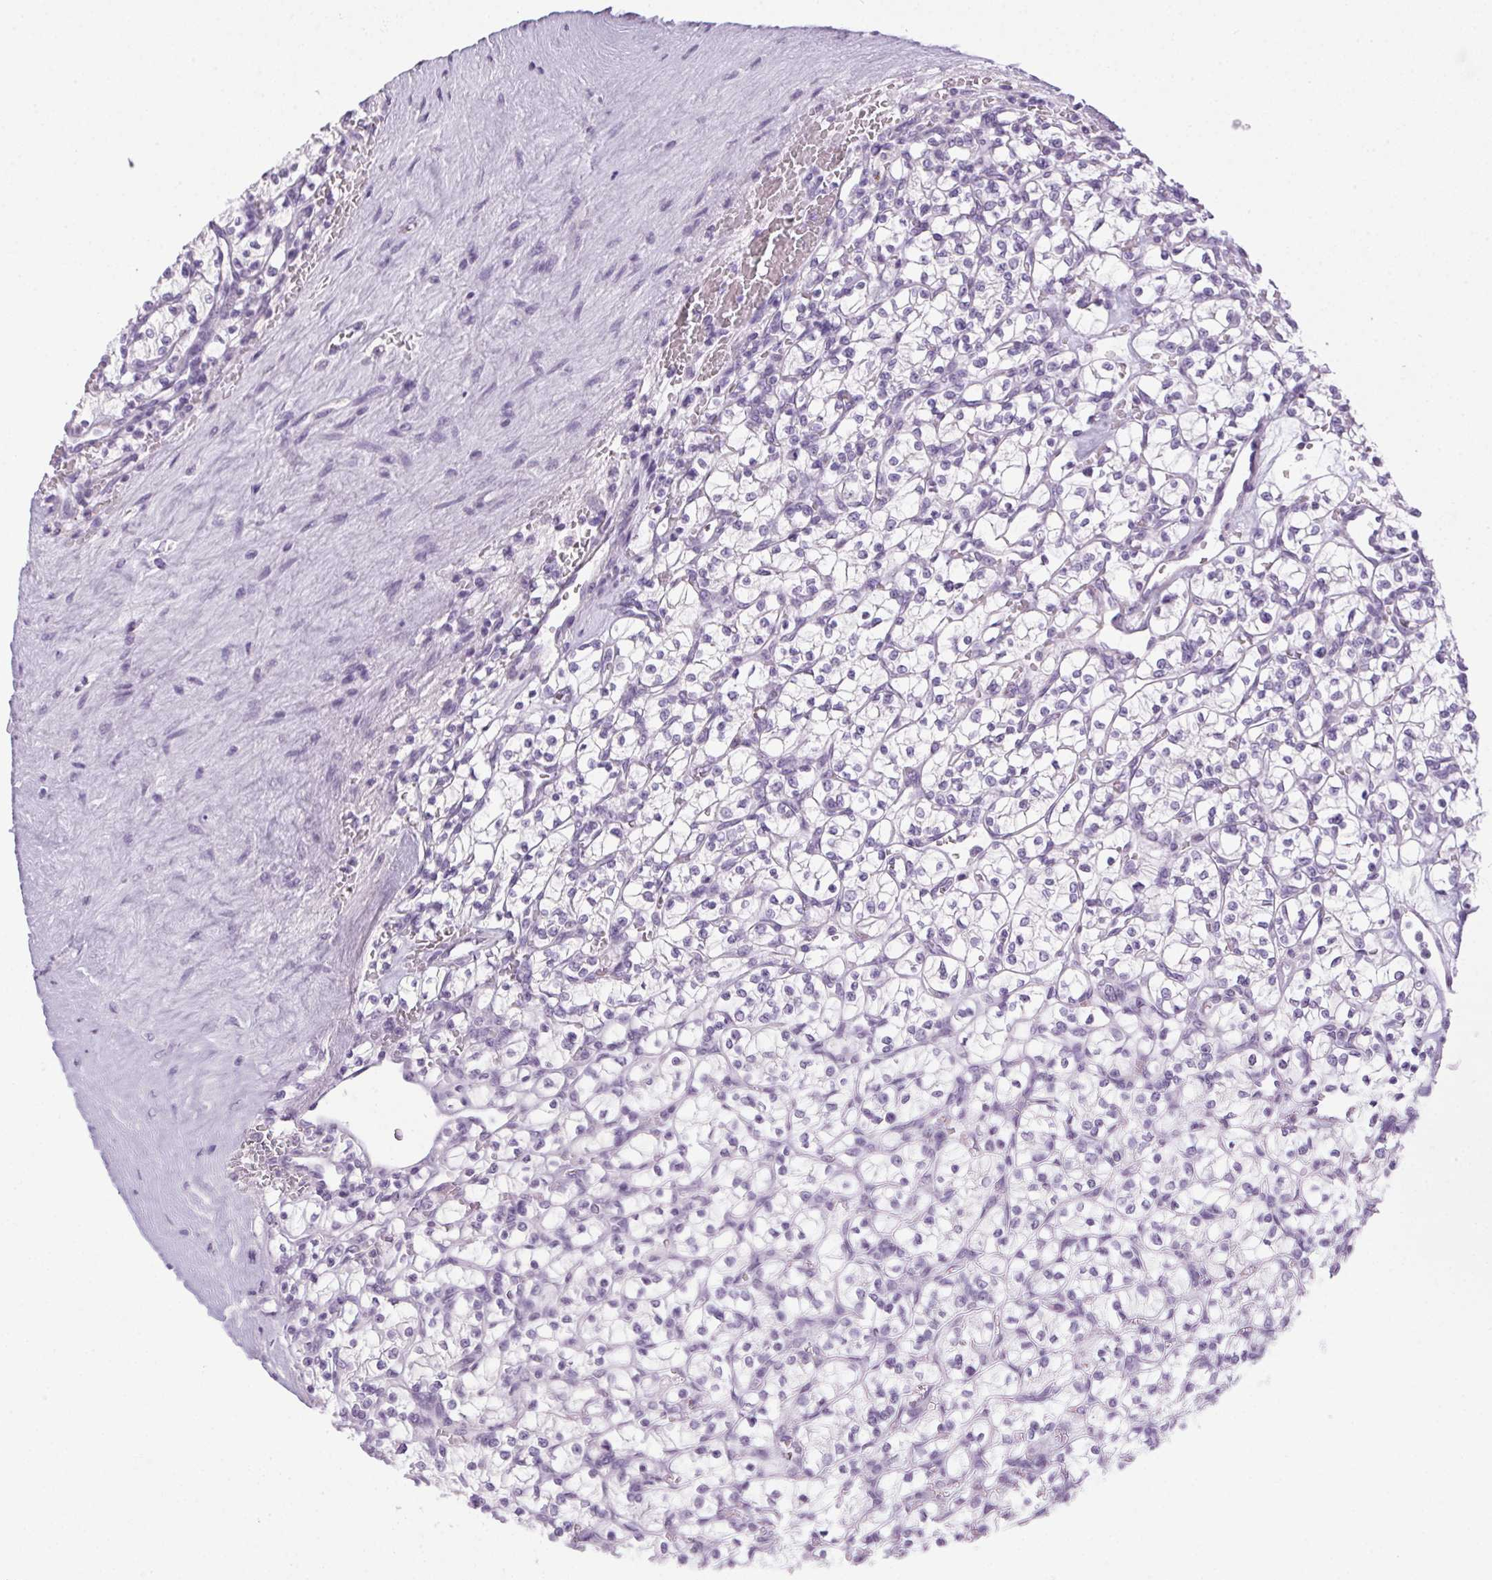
{"staining": {"intensity": "negative", "quantity": "none", "location": "none"}, "tissue": "renal cancer", "cell_type": "Tumor cells", "image_type": "cancer", "snomed": [{"axis": "morphology", "description": "Adenocarcinoma, NOS"}, {"axis": "topography", "description": "Kidney"}], "caption": "A micrograph of renal cancer stained for a protein exhibits no brown staining in tumor cells.", "gene": "POPDC2", "patient": {"sex": "female", "age": 64}}